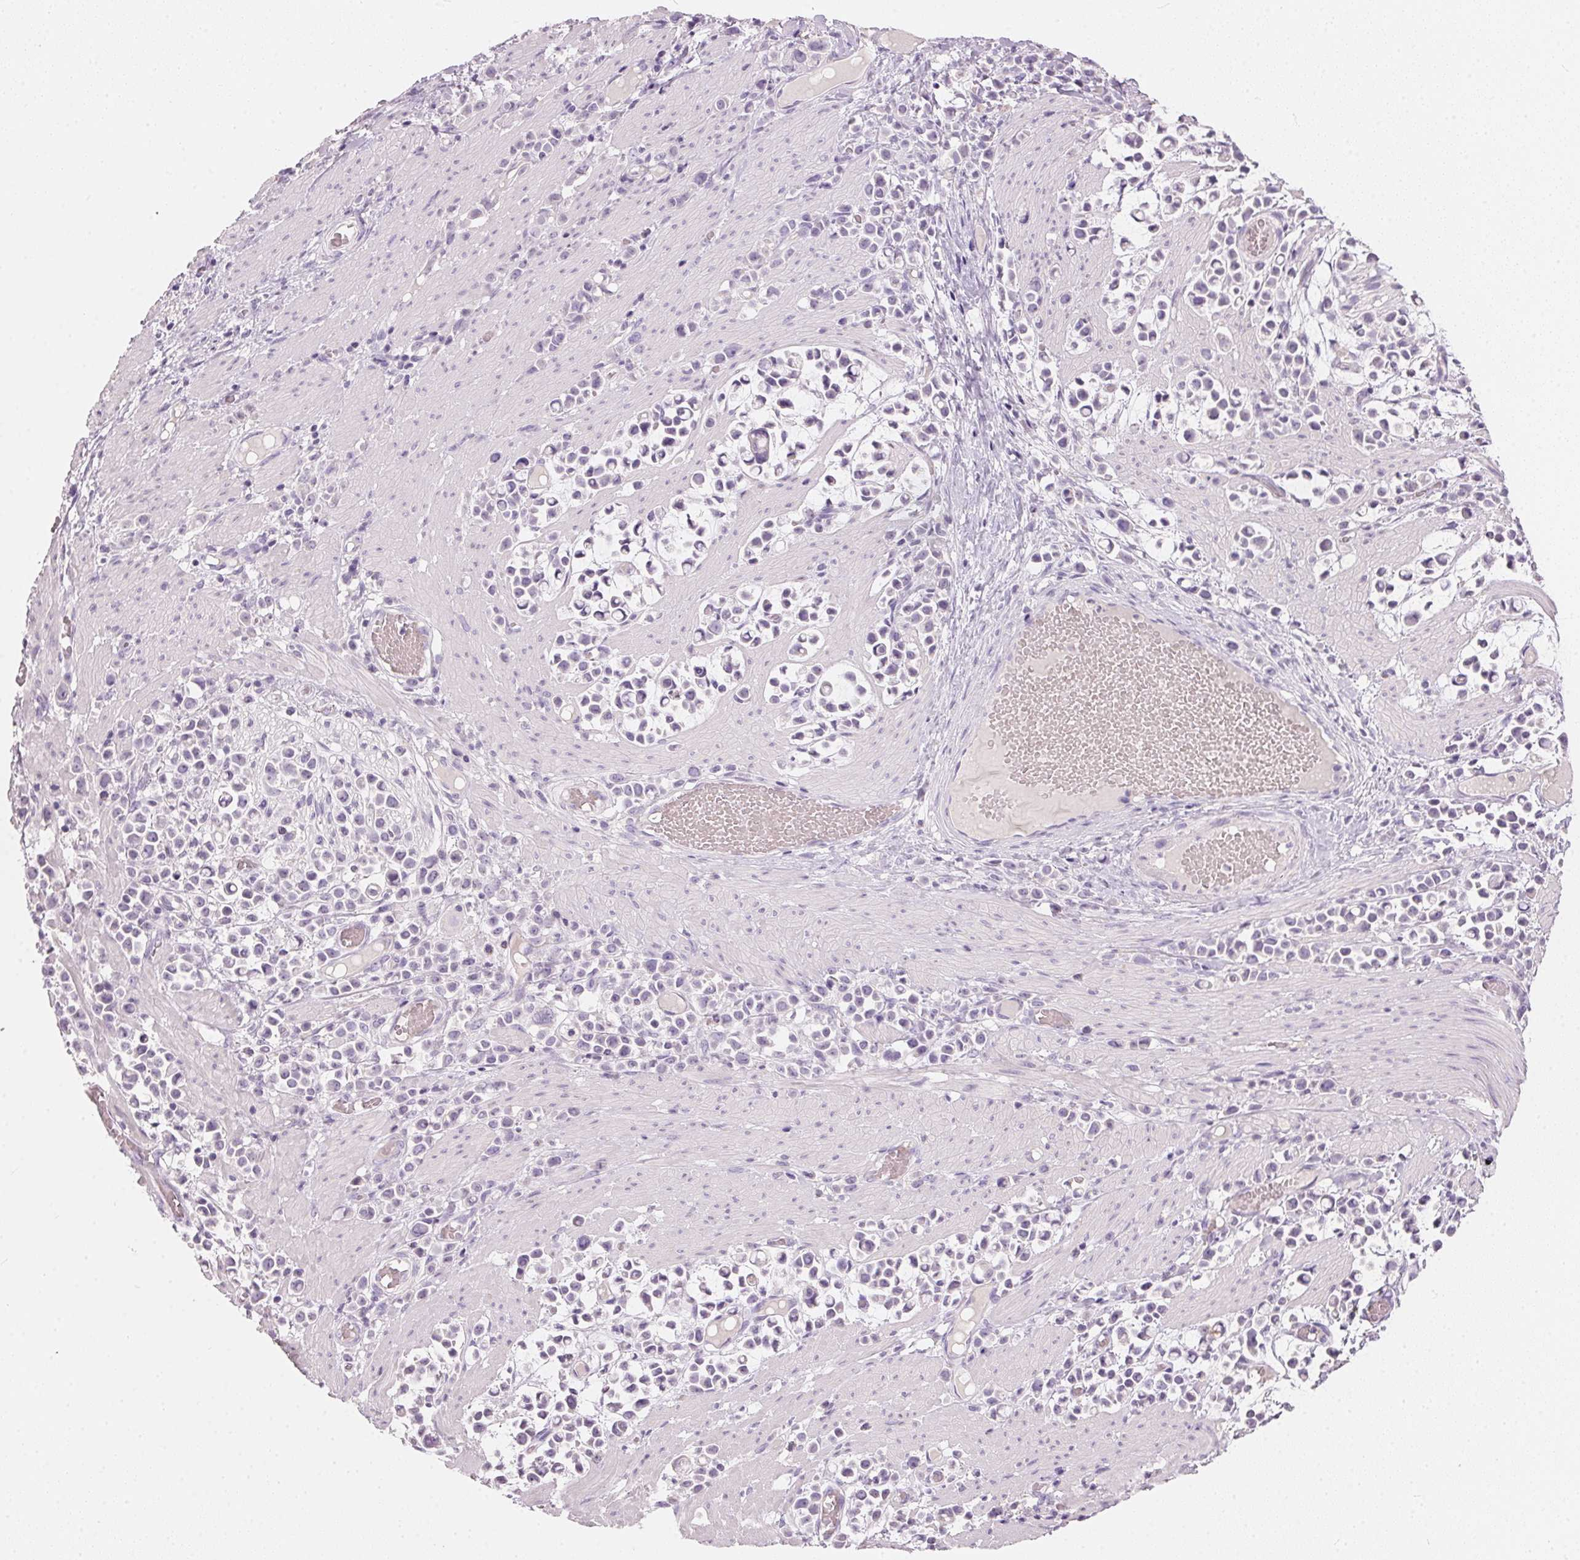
{"staining": {"intensity": "negative", "quantity": "none", "location": "none"}, "tissue": "stomach cancer", "cell_type": "Tumor cells", "image_type": "cancer", "snomed": [{"axis": "morphology", "description": "Adenocarcinoma, NOS"}, {"axis": "topography", "description": "Stomach"}], "caption": "IHC image of stomach adenocarcinoma stained for a protein (brown), which displays no positivity in tumor cells.", "gene": "HSD17B1", "patient": {"sex": "male", "age": 82}}